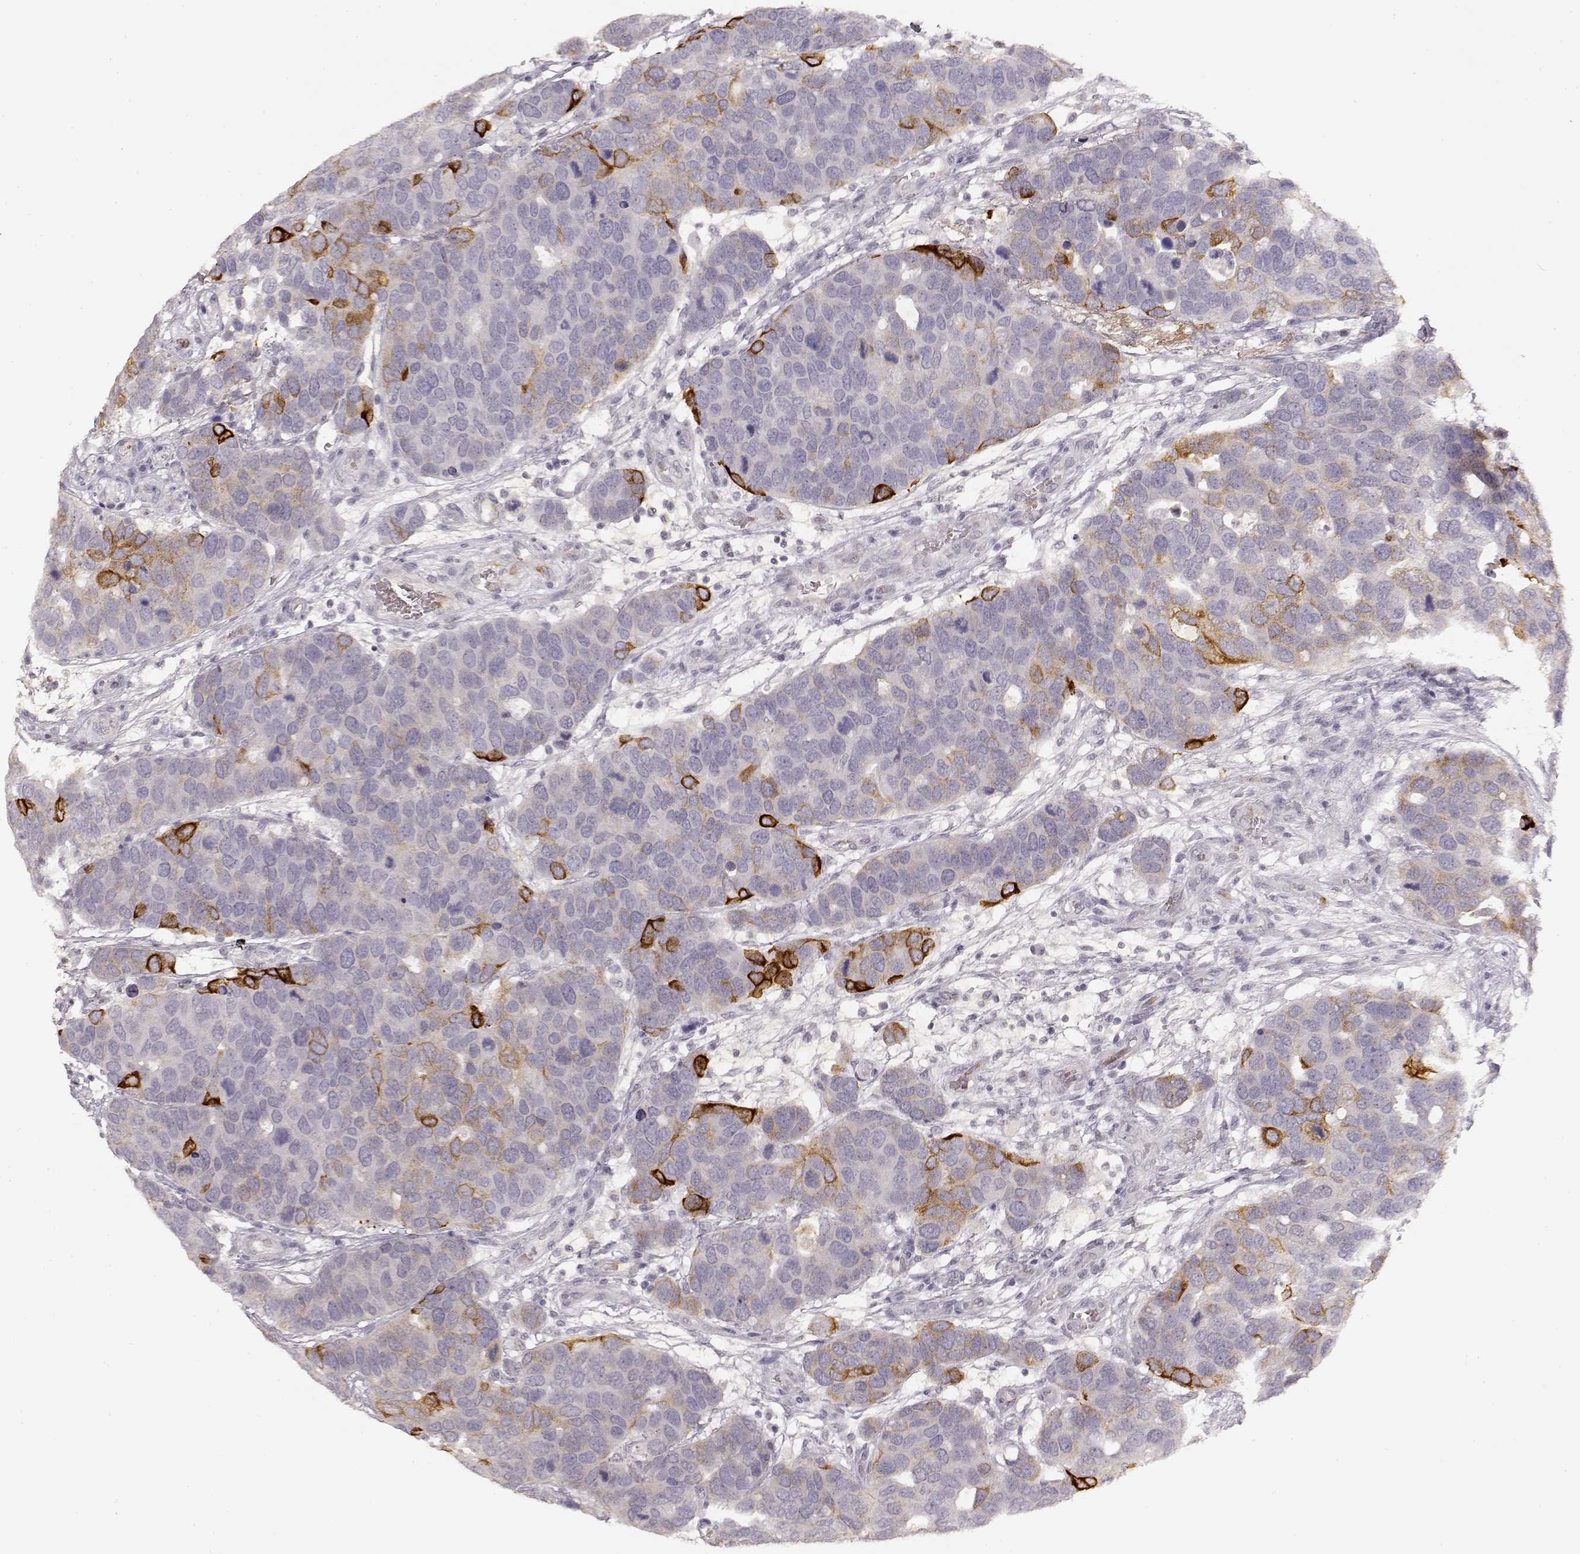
{"staining": {"intensity": "strong", "quantity": "<25%", "location": "cytoplasmic/membranous"}, "tissue": "breast cancer", "cell_type": "Tumor cells", "image_type": "cancer", "snomed": [{"axis": "morphology", "description": "Duct carcinoma"}, {"axis": "topography", "description": "Breast"}], "caption": "A histopathology image showing strong cytoplasmic/membranous positivity in about <25% of tumor cells in breast cancer, as visualized by brown immunohistochemical staining.", "gene": "LAMC2", "patient": {"sex": "female", "age": 83}}